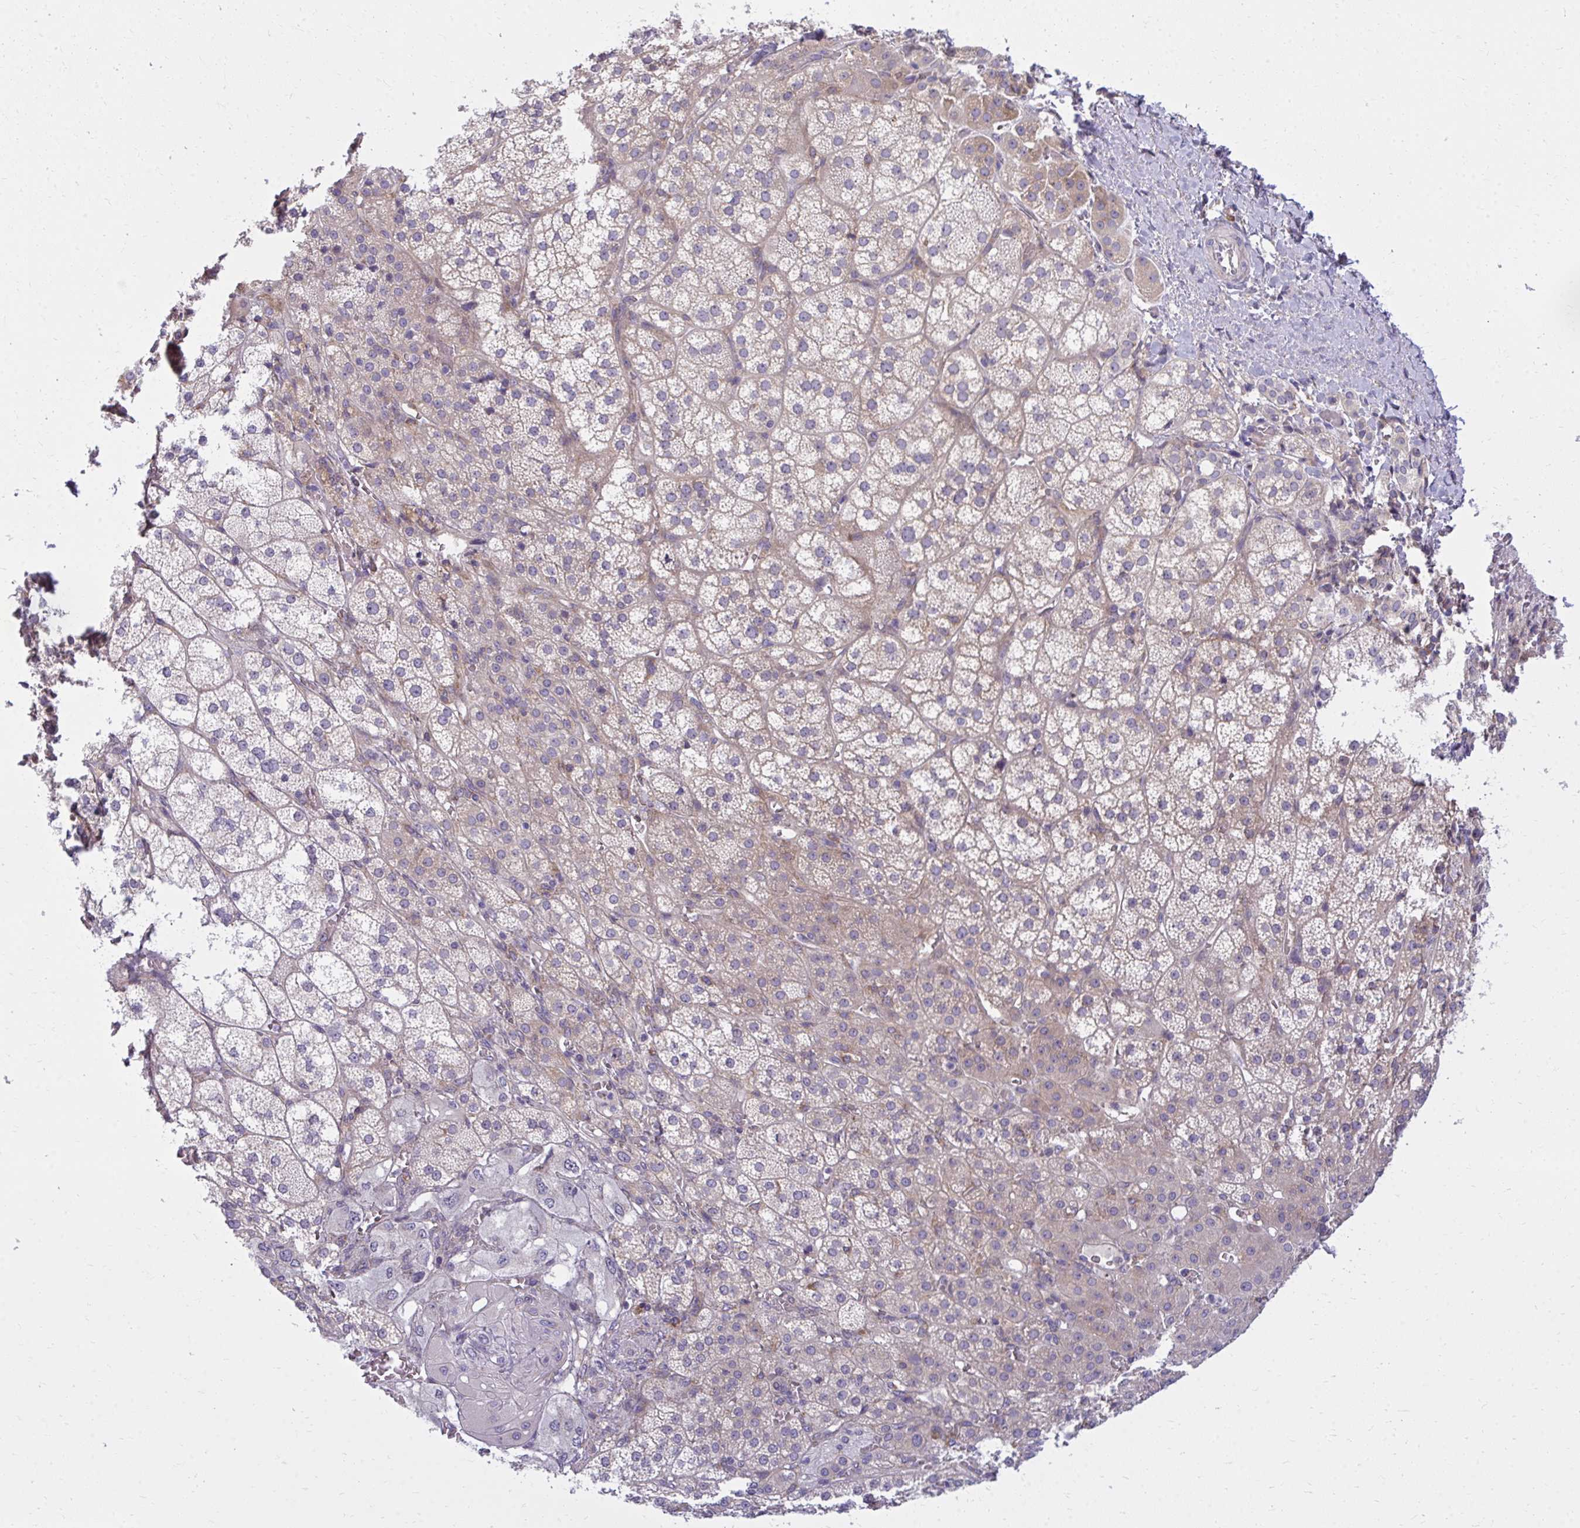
{"staining": {"intensity": "weak", "quantity": "25%-75%", "location": "cytoplasmic/membranous"}, "tissue": "adrenal gland", "cell_type": "Glandular cells", "image_type": "normal", "snomed": [{"axis": "morphology", "description": "Normal tissue, NOS"}, {"axis": "topography", "description": "Adrenal gland"}], "caption": "Protein staining of unremarkable adrenal gland shows weak cytoplasmic/membranous staining in about 25%-75% of glandular cells. The staining was performed using DAB, with brown indicating positive protein expression. Nuclei are stained blue with hematoxylin.", "gene": "CEMP1", "patient": {"sex": "female", "age": 60}}